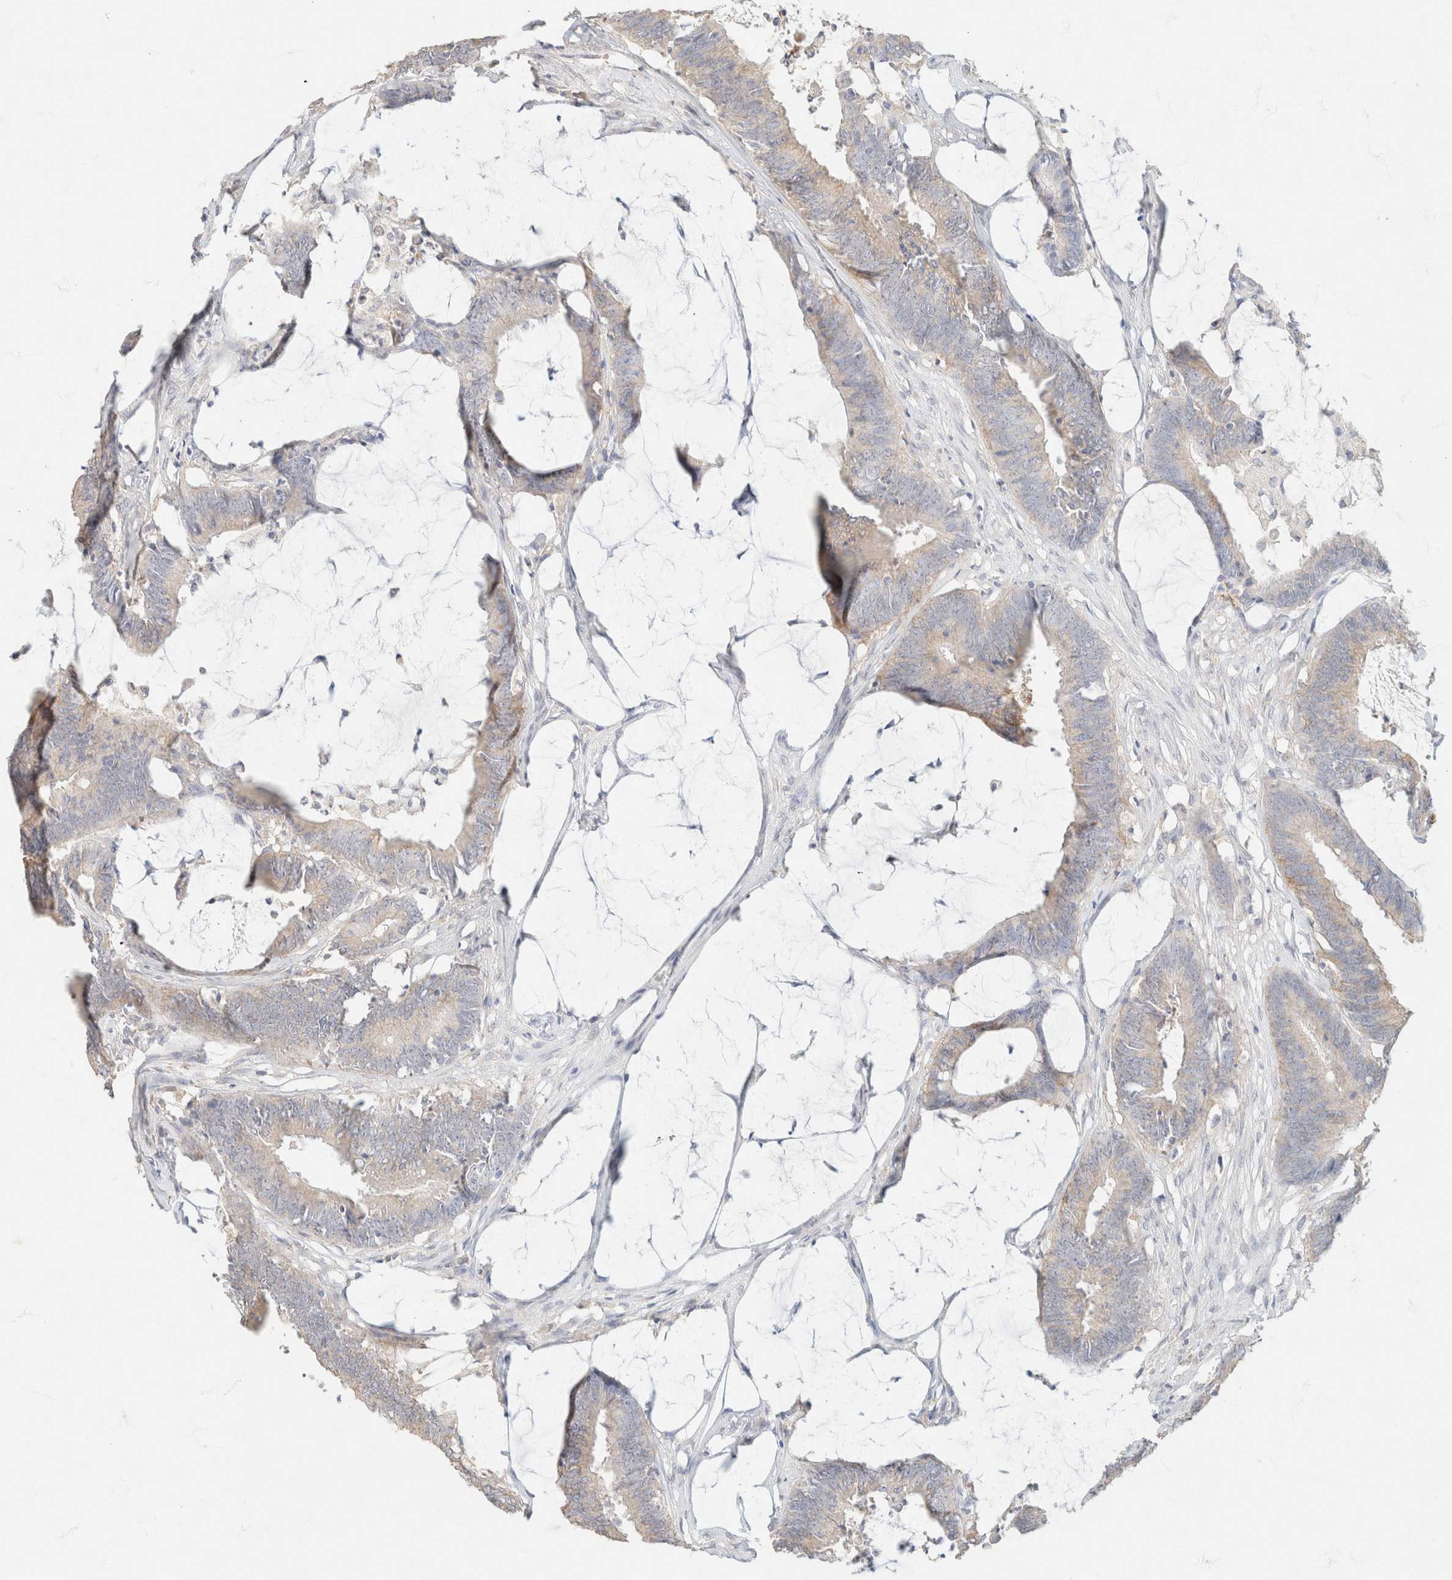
{"staining": {"intensity": "weak", "quantity": "<25%", "location": "cytoplasmic/membranous"}, "tissue": "colorectal cancer", "cell_type": "Tumor cells", "image_type": "cancer", "snomed": [{"axis": "morphology", "description": "Adenocarcinoma, NOS"}, {"axis": "topography", "description": "Rectum"}], "caption": "DAB immunohistochemical staining of colorectal cancer (adenocarcinoma) exhibits no significant expression in tumor cells.", "gene": "CA12", "patient": {"sex": "female", "age": 66}}